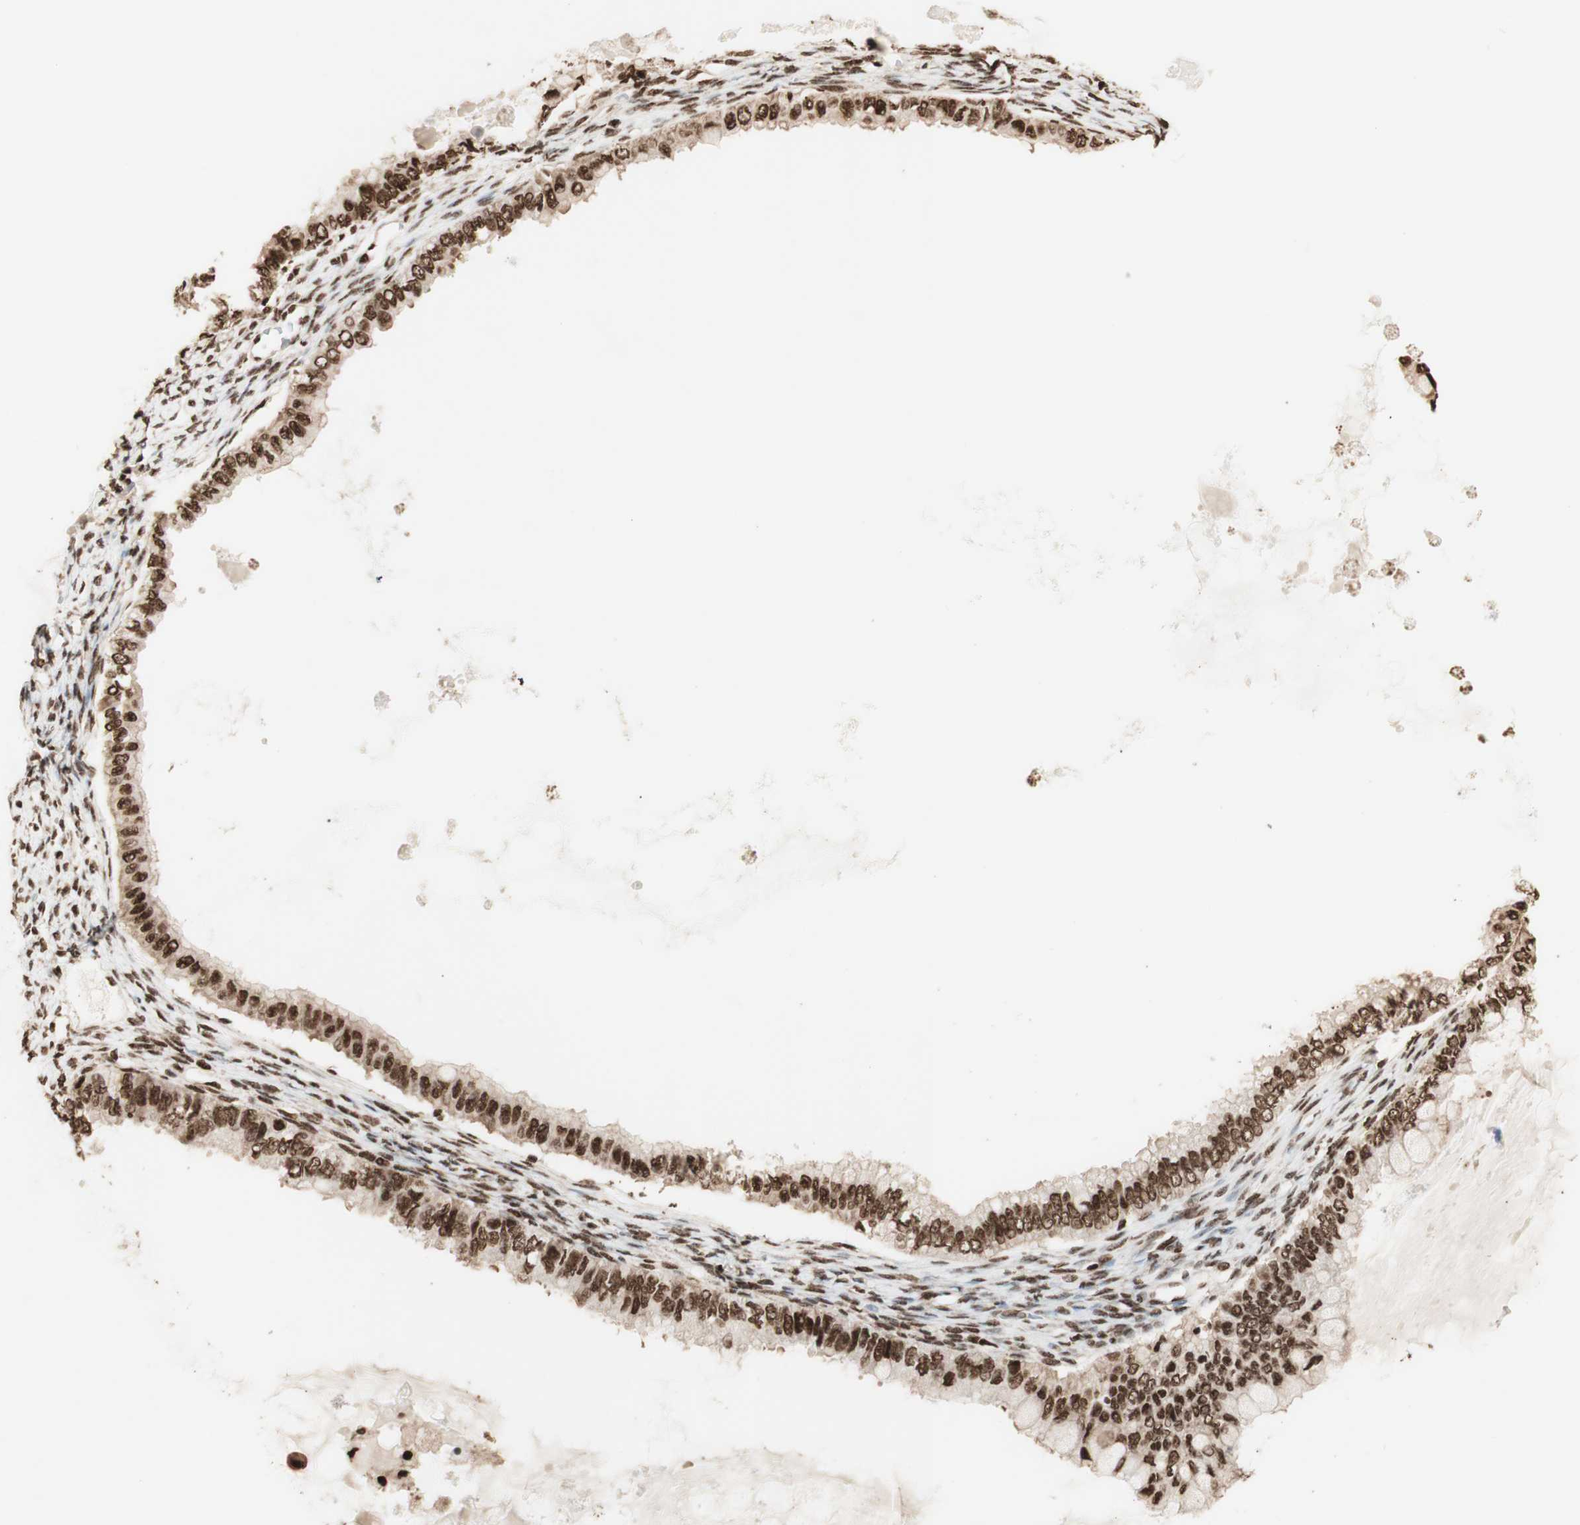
{"staining": {"intensity": "strong", "quantity": ">75%", "location": "cytoplasmic/membranous,nuclear"}, "tissue": "ovarian cancer", "cell_type": "Tumor cells", "image_type": "cancer", "snomed": [{"axis": "morphology", "description": "Cystadenocarcinoma, mucinous, NOS"}, {"axis": "topography", "description": "Ovary"}], "caption": "Tumor cells display high levels of strong cytoplasmic/membranous and nuclear expression in about >75% of cells in ovarian mucinous cystadenocarcinoma. The staining is performed using DAB brown chromogen to label protein expression. The nuclei are counter-stained blue using hematoxylin.", "gene": "HNRNPA2B1", "patient": {"sex": "female", "age": 80}}